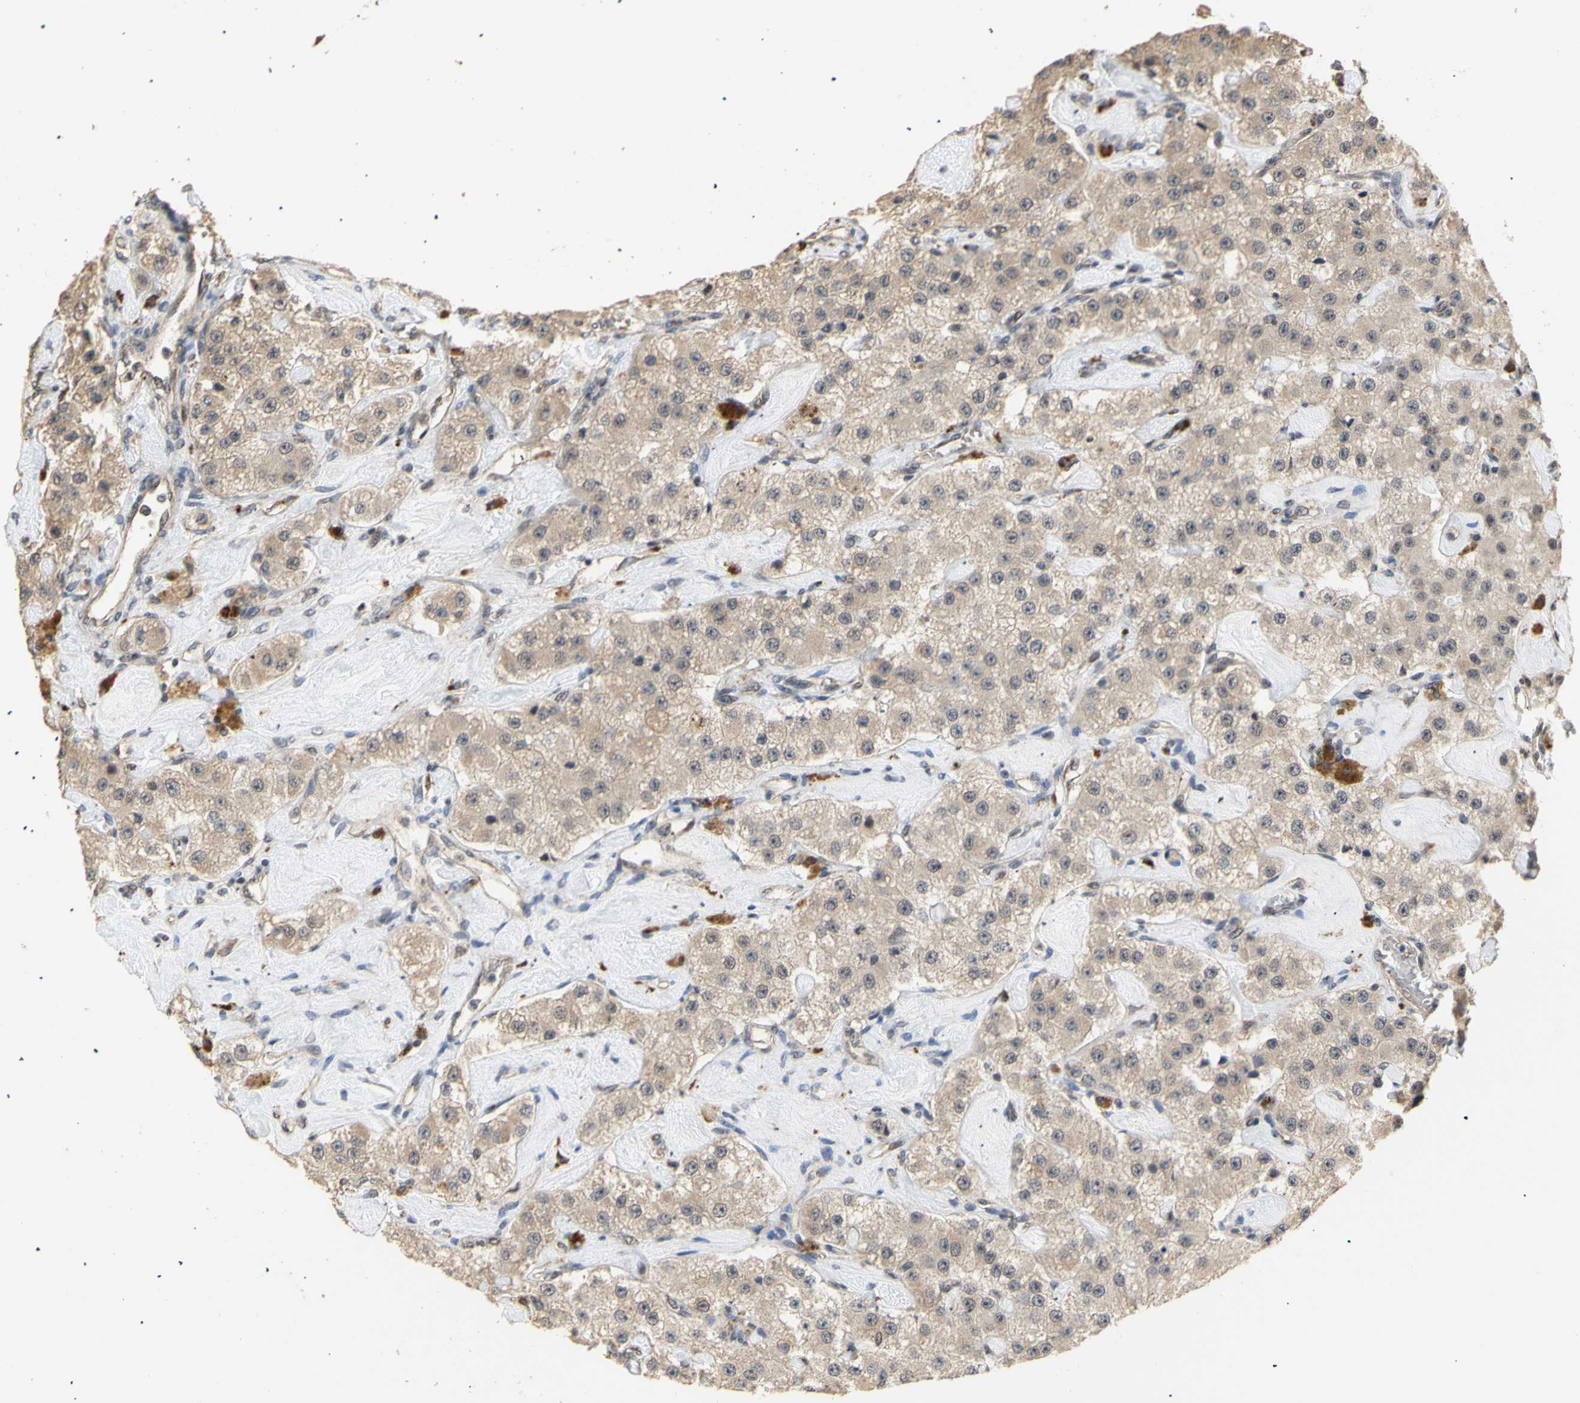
{"staining": {"intensity": "weak", "quantity": ">75%", "location": "cytoplasmic/membranous"}, "tissue": "carcinoid", "cell_type": "Tumor cells", "image_type": "cancer", "snomed": [{"axis": "morphology", "description": "Carcinoid, malignant, NOS"}, {"axis": "topography", "description": "Pancreas"}], "caption": "The image exhibits immunohistochemical staining of carcinoid. There is weak cytoplasmic/membranous staining is seen in about >75% of tumor cells.", "gene": "GTF2E2", "patient": {"sex": "male", "age": 41}}